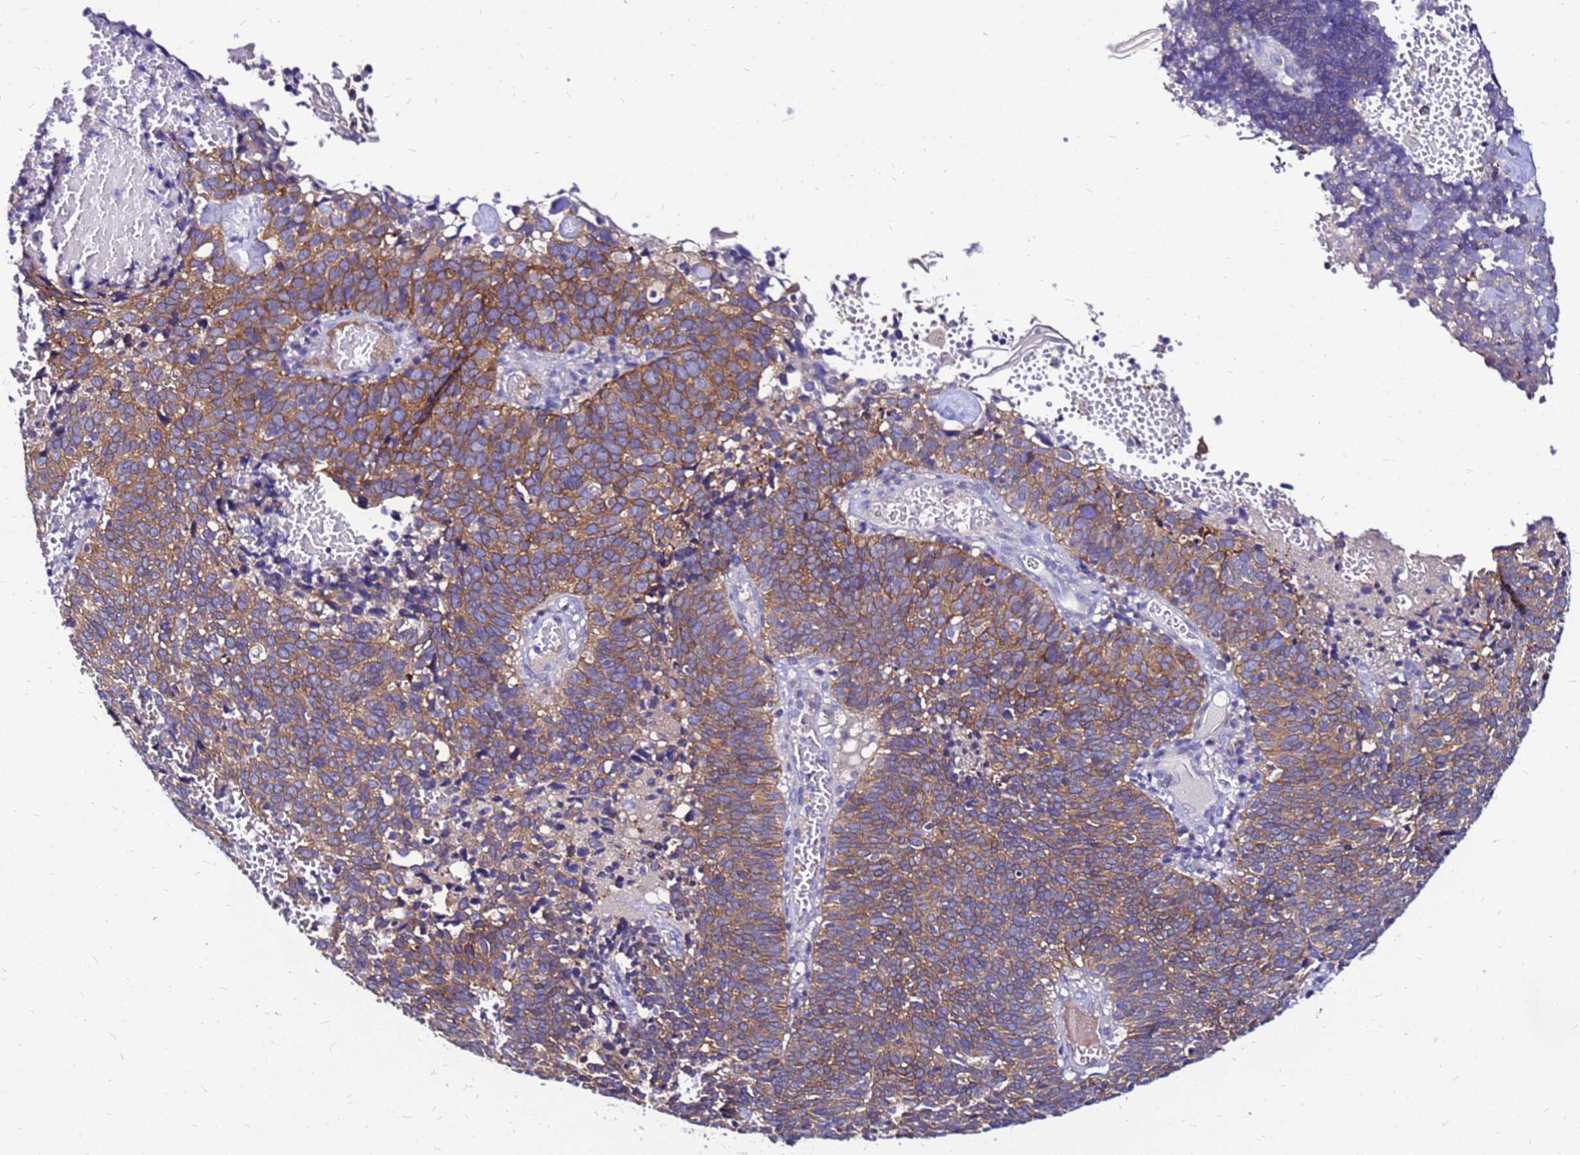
{"staining": {"intensity": "moderate", "quantity": "25%-75%", "location": "cytoplasmic/membranous"}, "tissue": "cervical cancer", "cell_type": "Tumor cells", "image_type": "cancer", "snomed": [{"axis": "morphology", "description": "Squamous cell carcinoma, NOS"}, {"axis": "topography", "description": "Cervix"}], "caption": "Cervical squamous cell carcinoma stained for a protein shows moderate cytoplasmic/membranous positivity in tumor cells.", "gene": "ARHGEF5", "patient": {"sex": "female", "age": 39}}